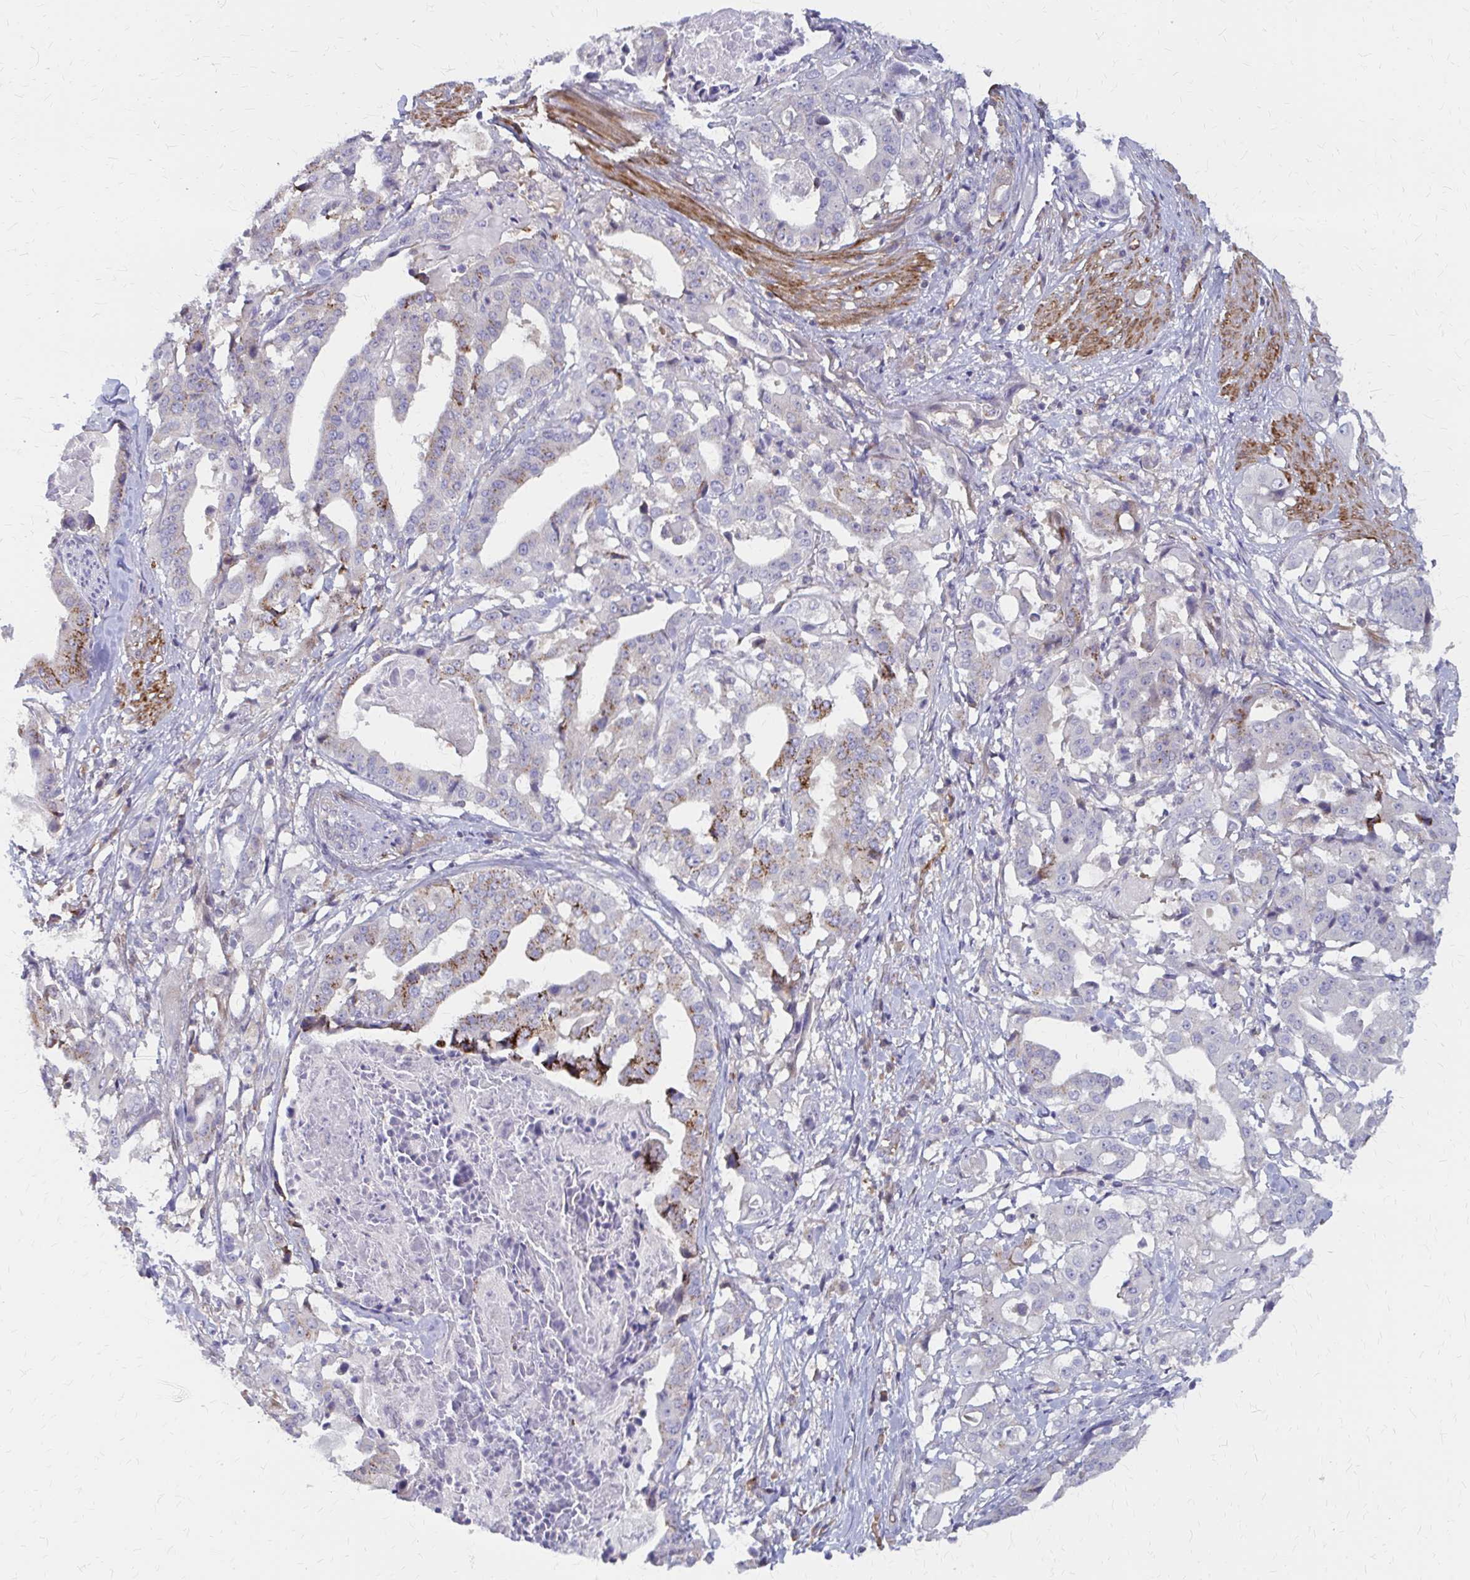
{"staining": {"intensity": "strong", "quantity": "25%-75%", "location": "cytoplasmic/membranous"}, "tissue": "stomach cancer", "cell_type": "Tumor cells", "image_type": "cancer", "snomed": [{"axis": "morphology", "description": "Adenocarcinoma, NOS"}, {"axis": "topography", "description": "Stomach"}], "caption": "About 25%-75% of tumor cells in human stomach cancer (adenocarcinoma) exhibit strong cytoplasmic/membranous protein staining as visualized by brown immunohistochemical staining.", "gene": "IFI44L", "patient": {"sex": "male", "age": 48}}